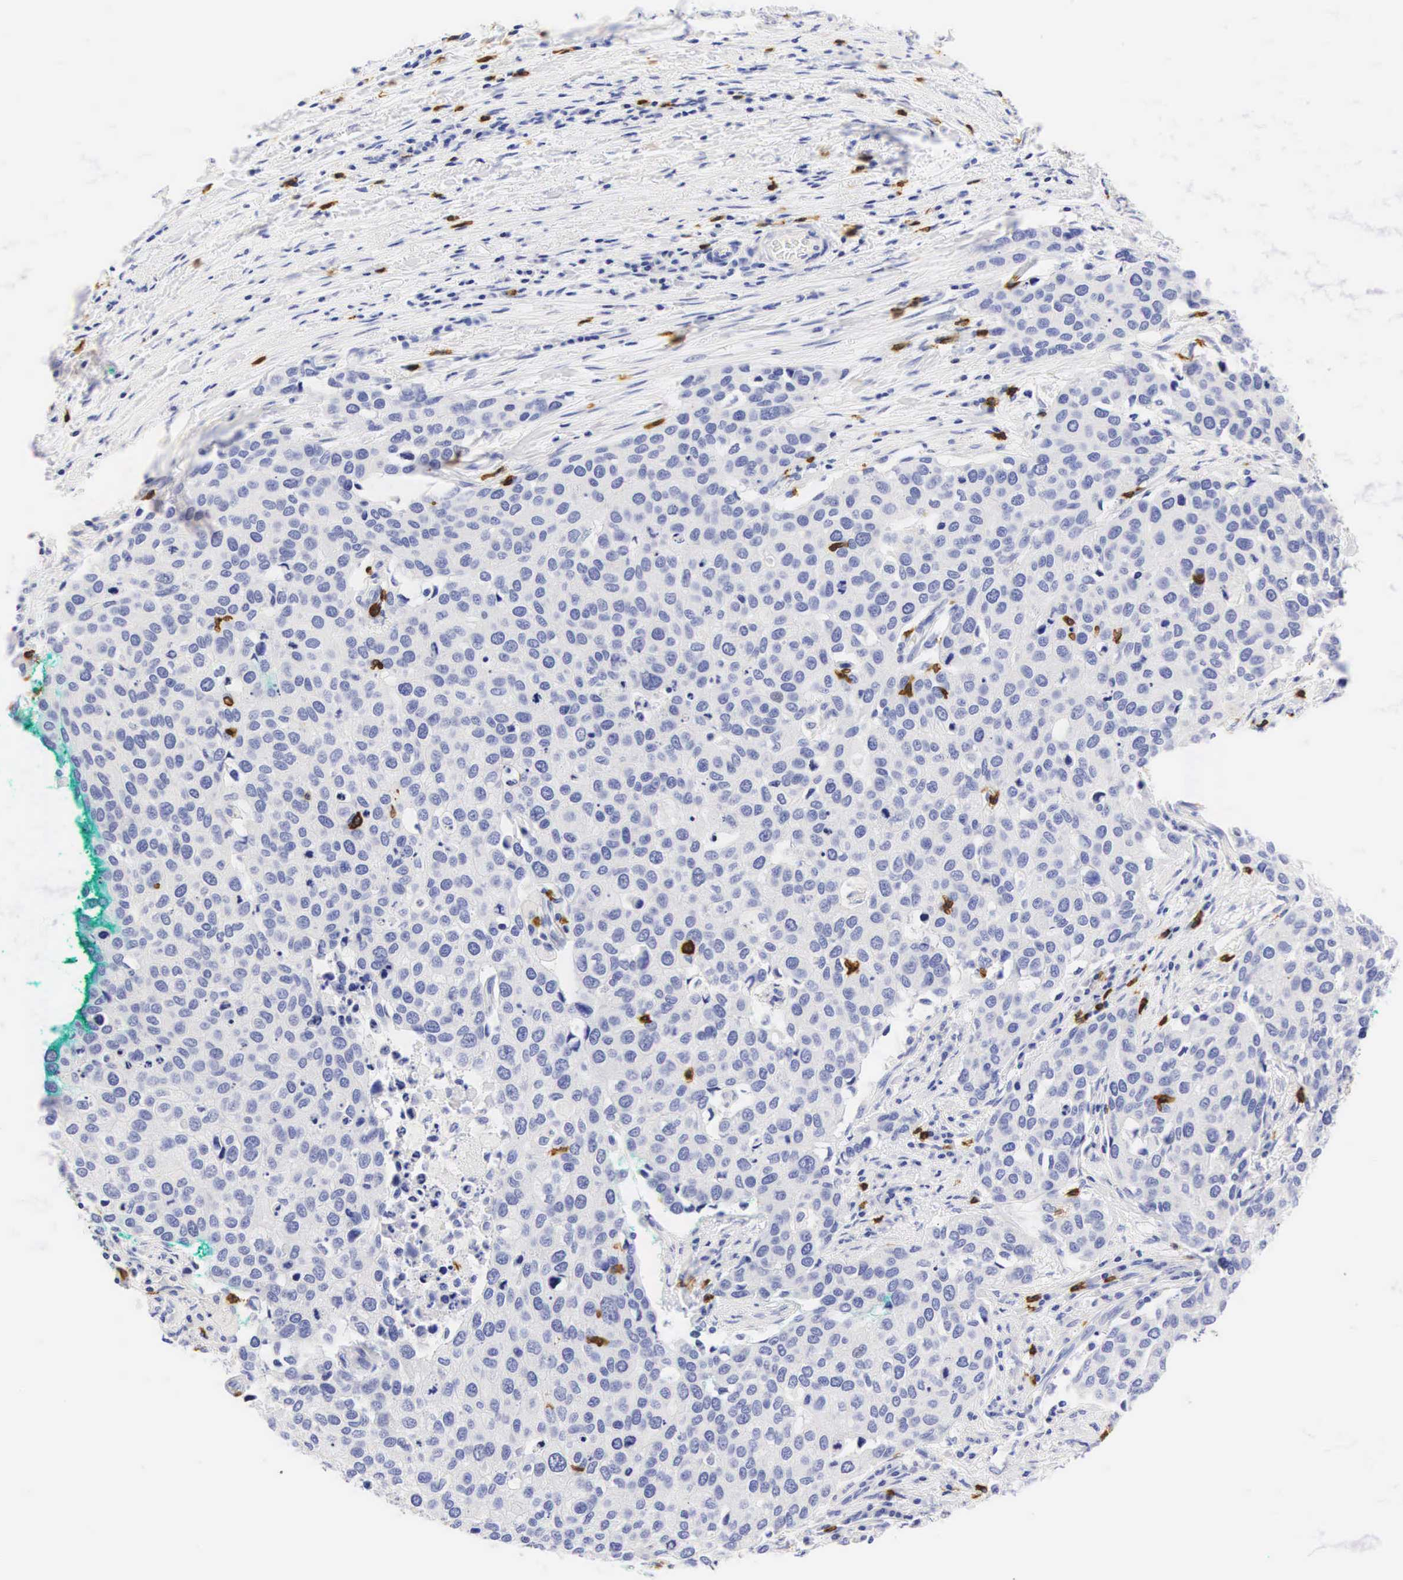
{"staining": {"intensity": "negative", "quantity": "none", "location": "none"}, "tissue": "cervical cancer", "cell_type": "Tumor cells", "image_type": "cancer", "snomed": [{"axis": "morphology", "description": "Squamous cell carcinoma, NOS"}, {"axis": "topography", "description": "Cervix"}], "caption": "Cervical squamous cell carcinoma stained for a protein using immunohistochemistry reveals no positivity tumor cells.", "gene": "CD8A", "patient": {"sex": "female", "age": 54}}